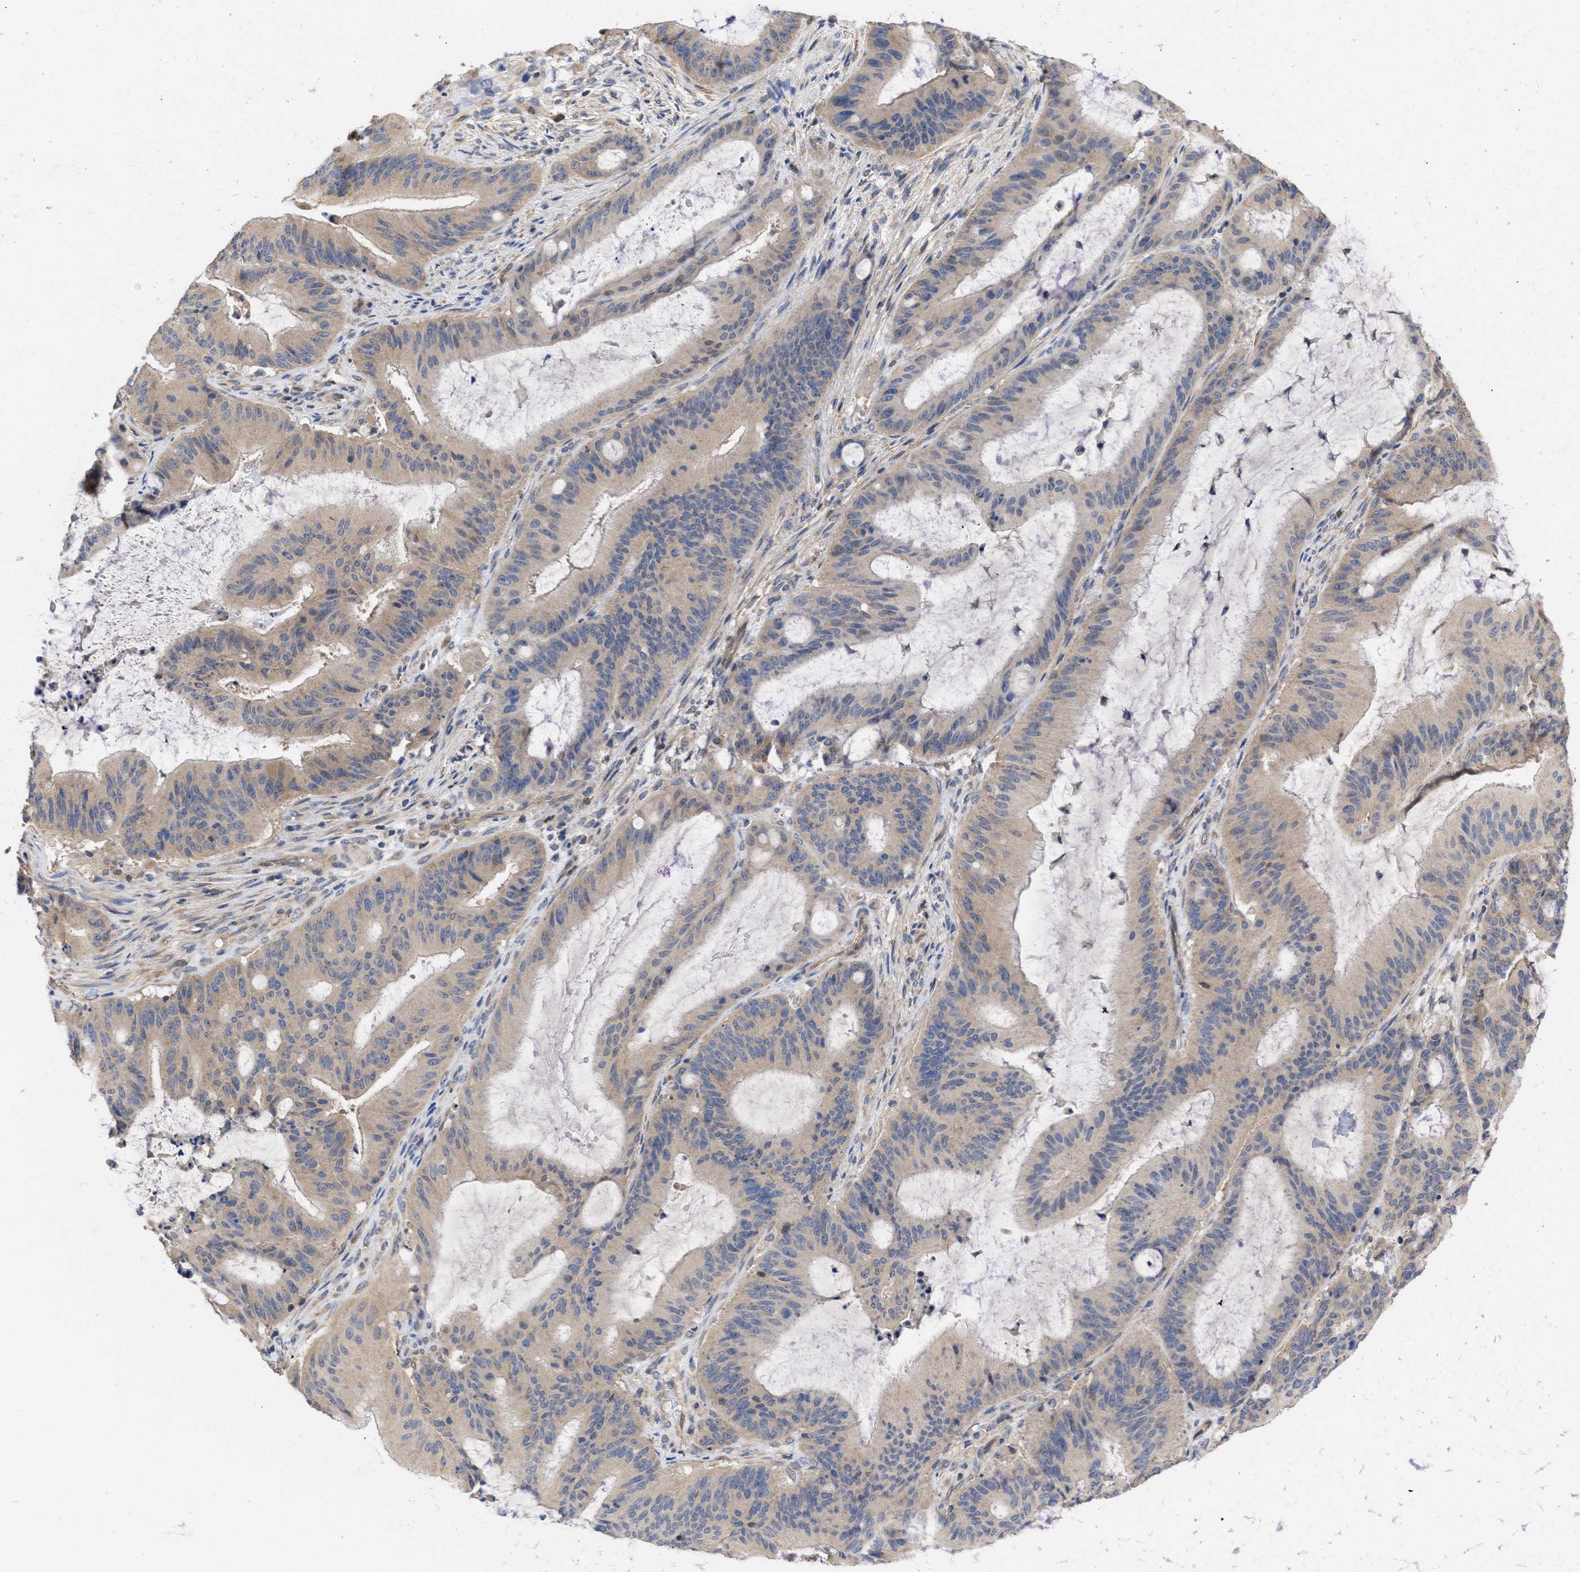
{"staining": {"intensity": "weak", "quantity": ">75%", "location": "cytoplasmic/membranous"}, "tissue": "liver cancer", "cell_type": "Tumor cells", "image_type": "cancer", "snomed": [{"axis": "morphology", "description": "Normal tissue, NOS"}, {"axis": "morphology", "description": "Cholangiocarcinoma"}, {"axis": "topography", "description": "Liver"}, {"axis": "topography", "description": "Peripheral nerve tissue"}], "caption": "Immunohistochemistry (IHC) (DAB (3,3'-diaminobenzidine)) staining of human liver cancer exhibits weak cytoplasmic/membranous protein staining in about >75% of tumor cells.", "gene": "MAP2K3", "patient": {"sex": "female", "age": 73}}